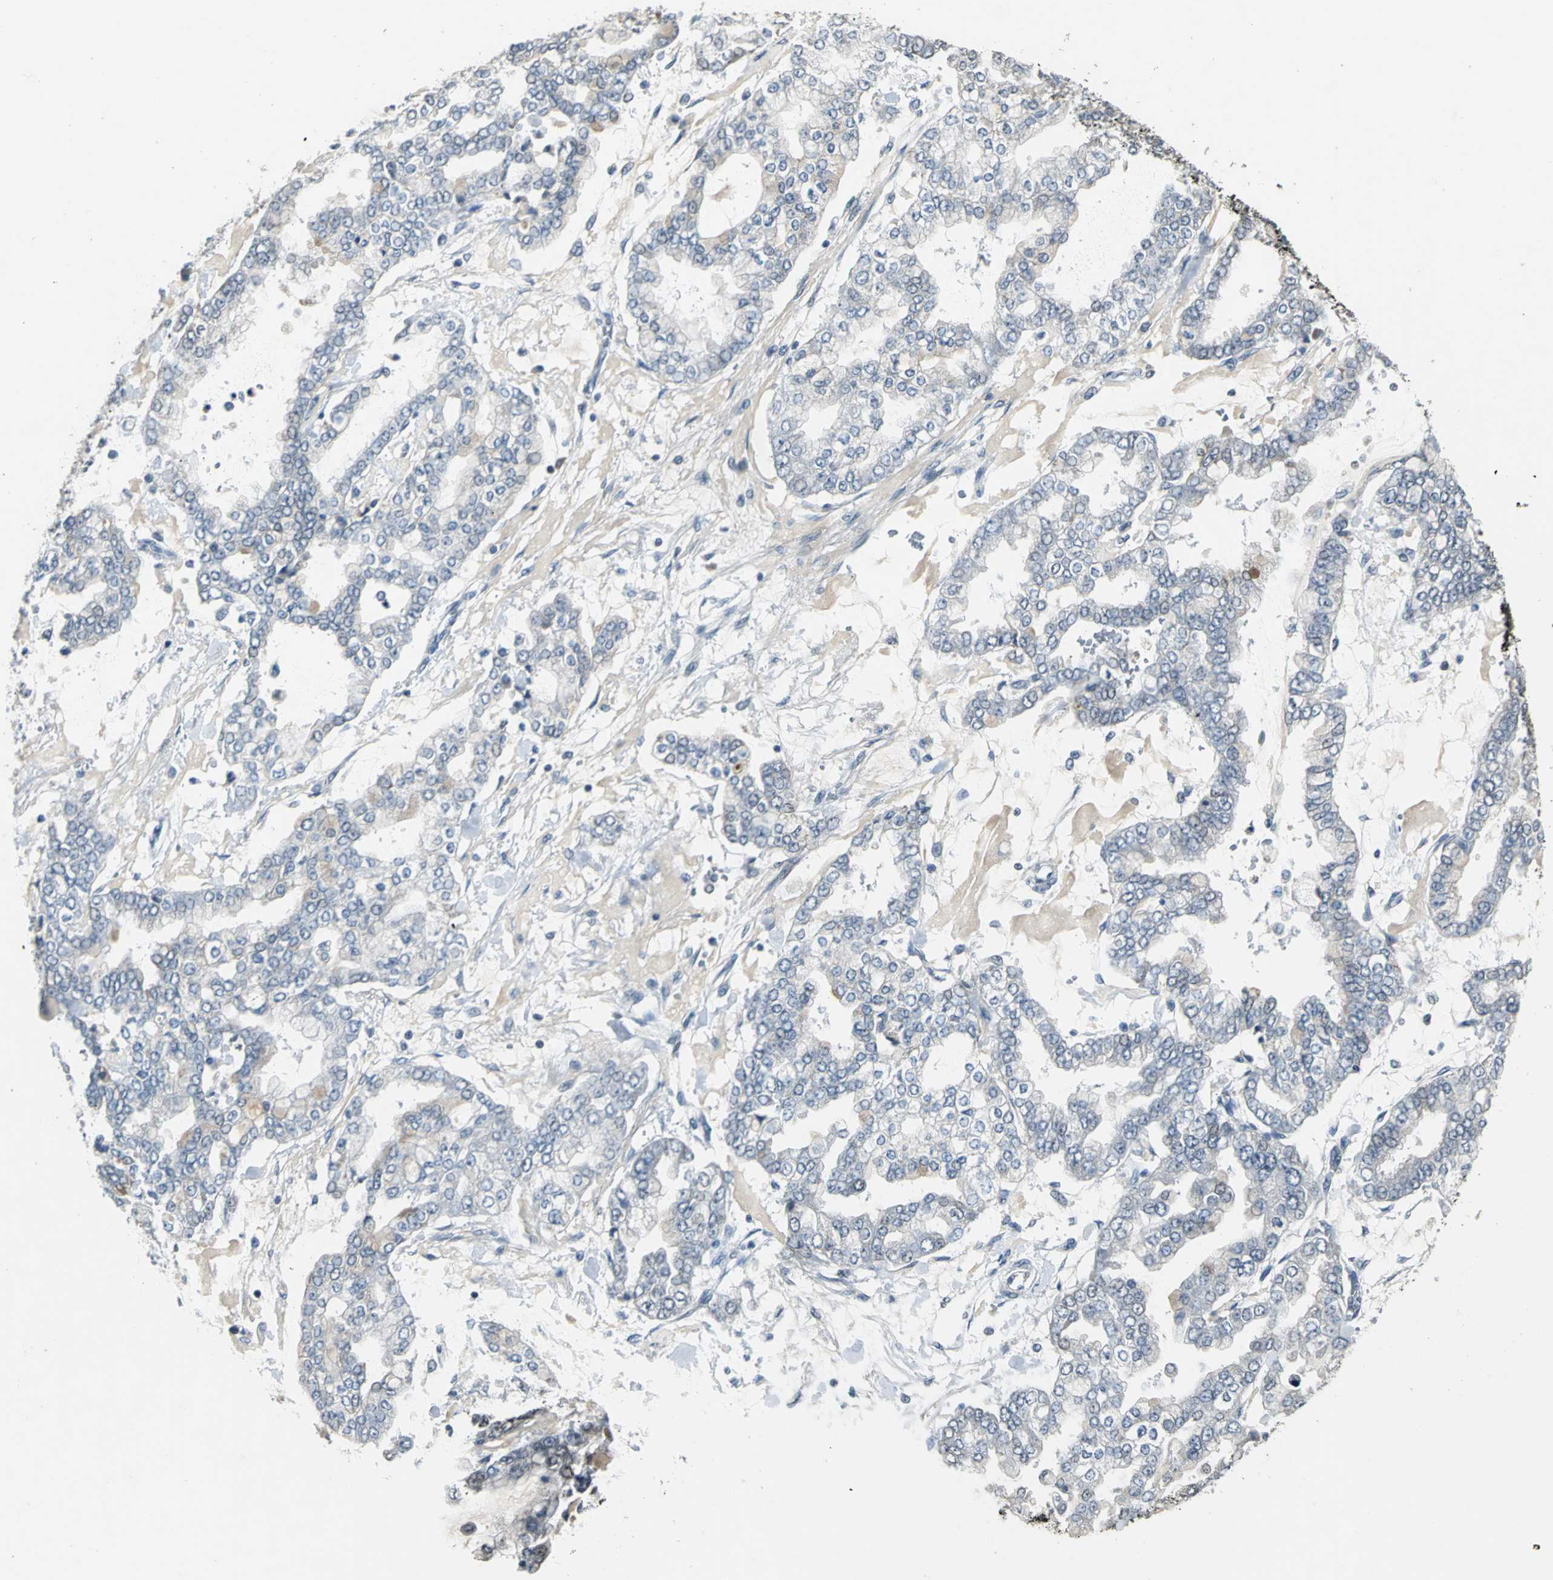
{"staining": {"intensity": "weak", "quantity": "<25%", "location": "cytoplasmic/membranous"}, "tissue": "stomach cancer", "cell_type": "Tumor cells", "image_type": "cancer", "snomed": [{"axis": "morphology", "description": "Normal tissue, NOS"}, {"axis": "morphology", "description": "Adenocarcinoma, NOS"}, {"axis": "topography", "description": "Stomach, upper"}, {"axis": "topography", "description": "Stomach"}], "caption": "Immunohistochemical staining of stomach cancer (adenocarcinoma) reveals no significant positivity in tumor cells. (Immunohistochemistry, brightfield microscopy, high magnification).", "gene": "JADE3", "patient": {"sex": "male", "age": 76}}